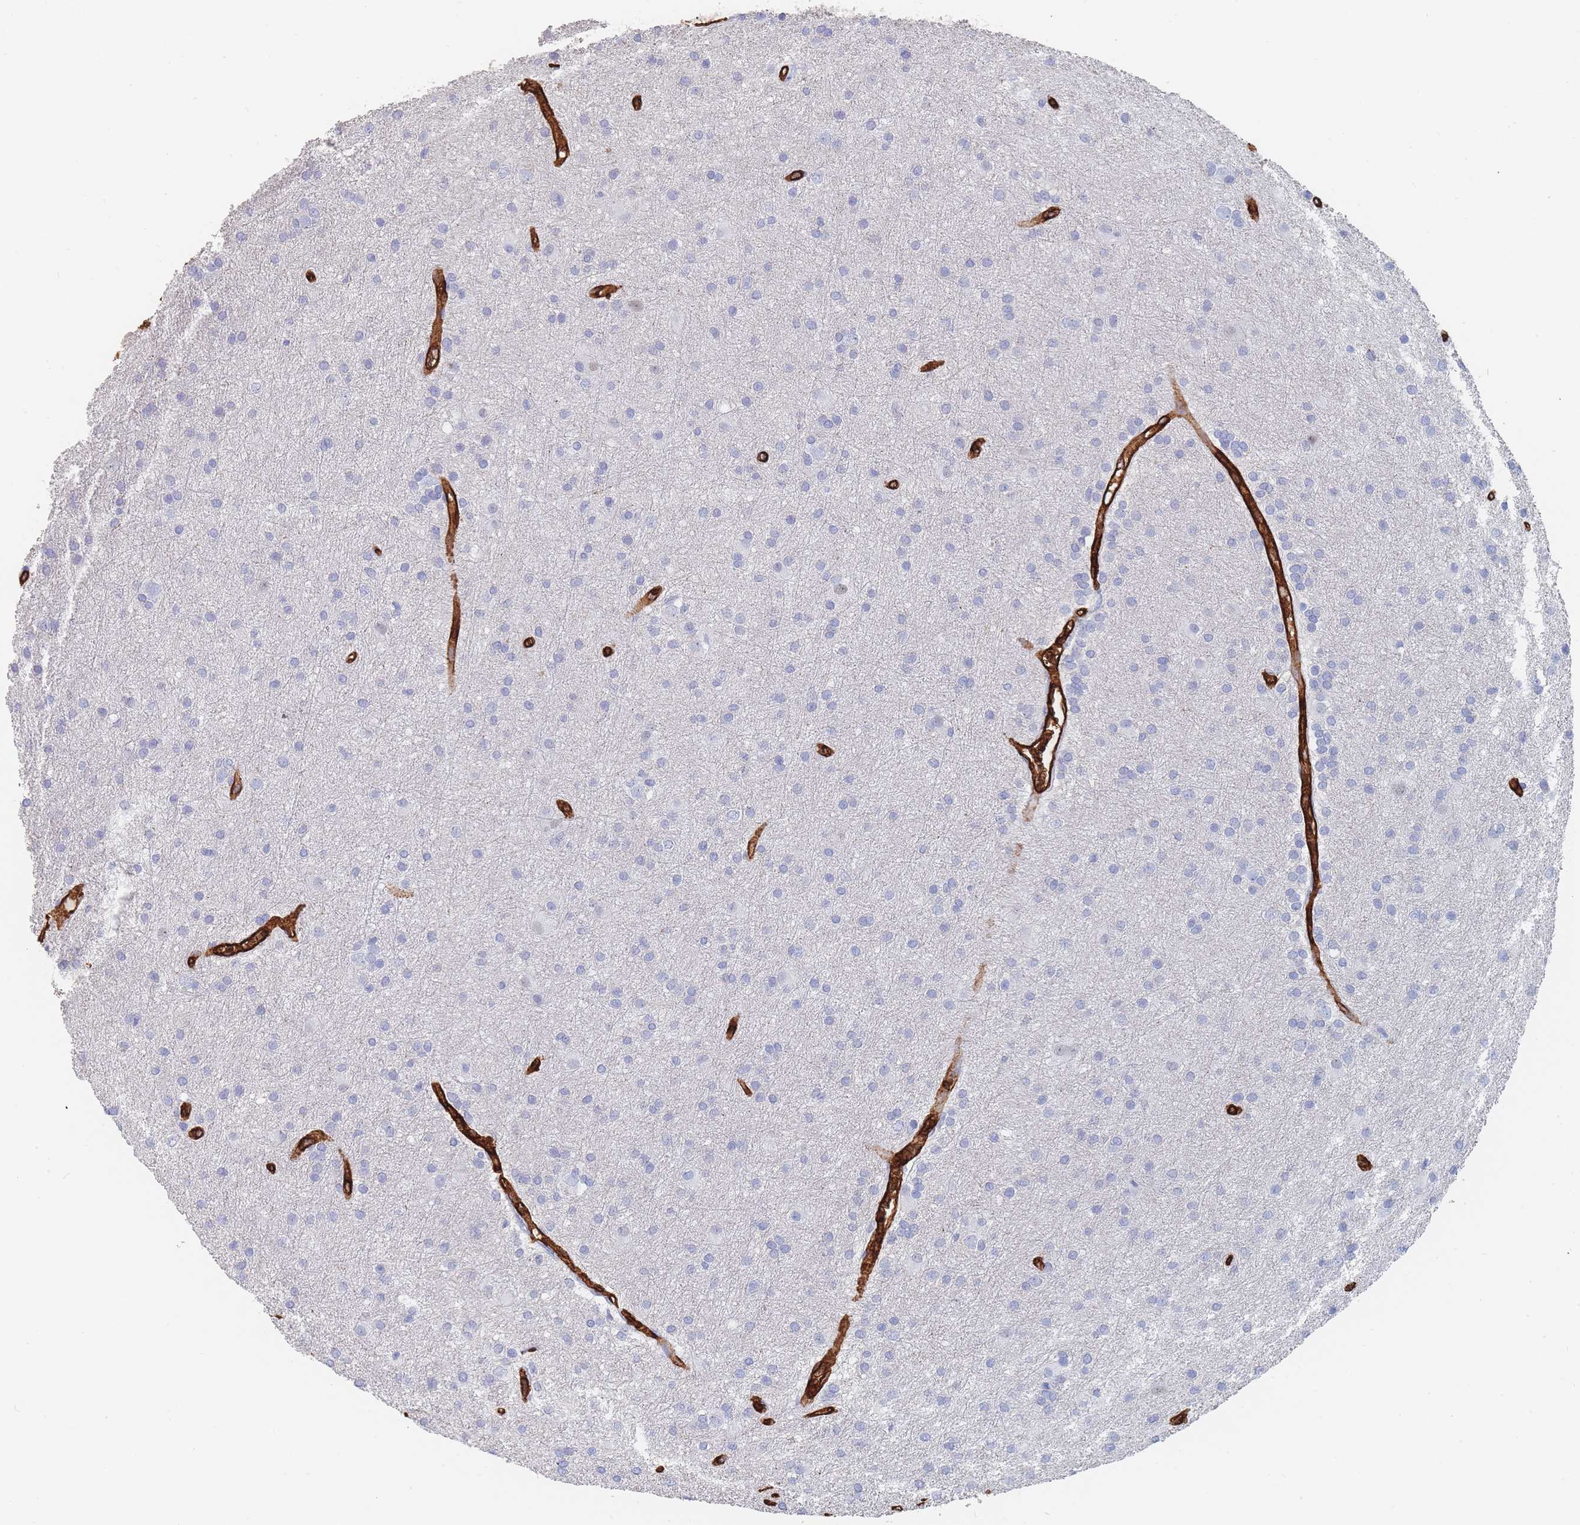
{"staining": {"intensity": "negative", "quantity": "none", "location": "none"}, "tissue": "glioma", "cell_type": "Tumor cells", "image_type": "cancer", "snomed": [{"axis": "morphology", "description": "Glioma, malignant, High grade"}, {"axis": "topography", "description": "Brain"}], "caption": "IHC image of human malignant glioma (high-grade) stained for a protein (brown), which demonstrates no positivity in tumor cells.", "gene": "SLC2A1", "patient": {"sex": "female", "age": 50}}